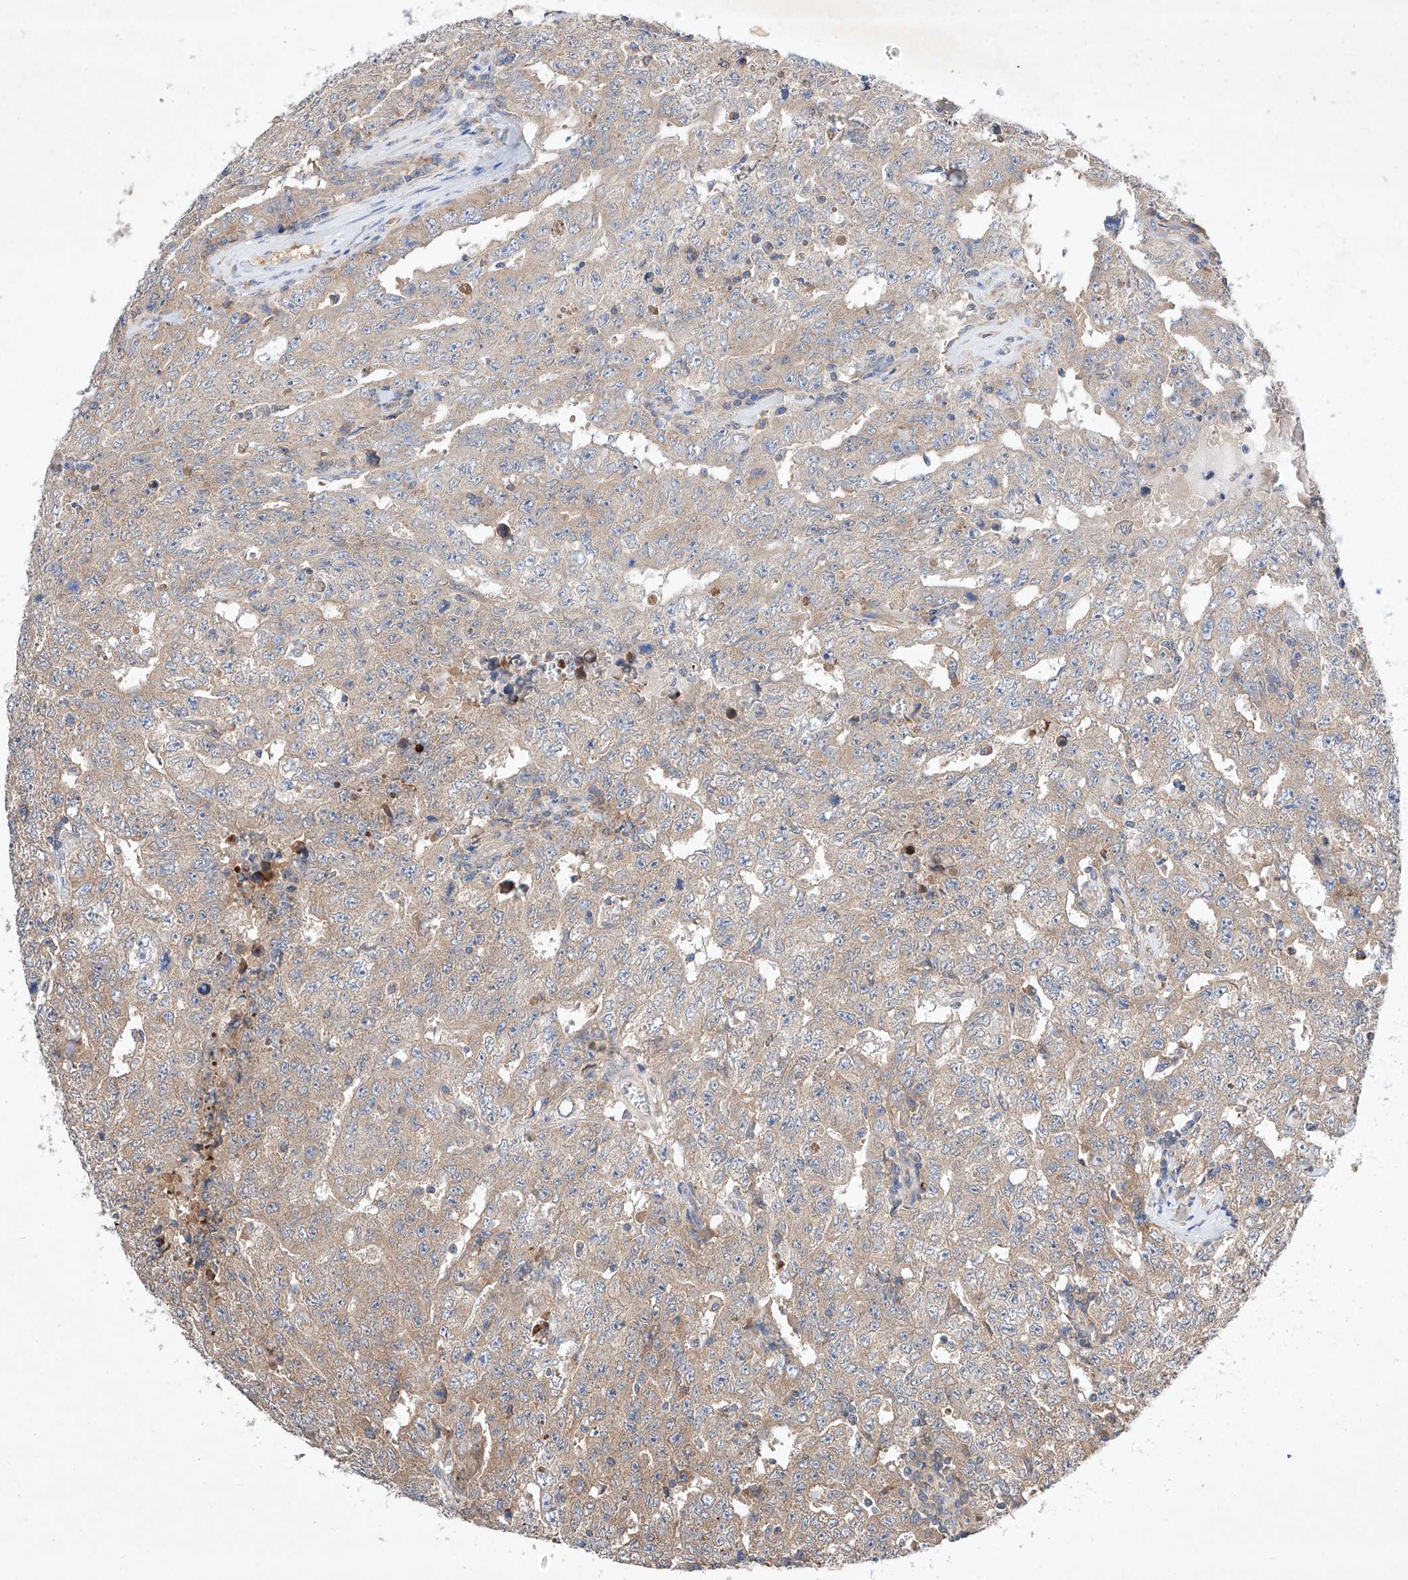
{"staining": {"intensity": "weak", "quantity": ">75%", "location": "cytoplasmic/membranous"}, "tissue": "testis cancer", "cell_type": "Tumor cells", "image_type": "cancer", "snomed": [{"axis": "morphology", "description": "Carcinoma, Embryonal, NOS"}, {"axis": "topography", "description": "Testis"}], "caption": "Immunohistochemical staining of human embryonal carcinoma (testis) demonstrates weak cytoplasmic/membranous protein positivity in approximately >75% of tumor cells. Using DAB (brown) and hematoxylin (blue) stains, captured at high magnification using brightfield microscopy.", "gene": "C6orf118", "patient": {"sex": "male", "age": 26}}